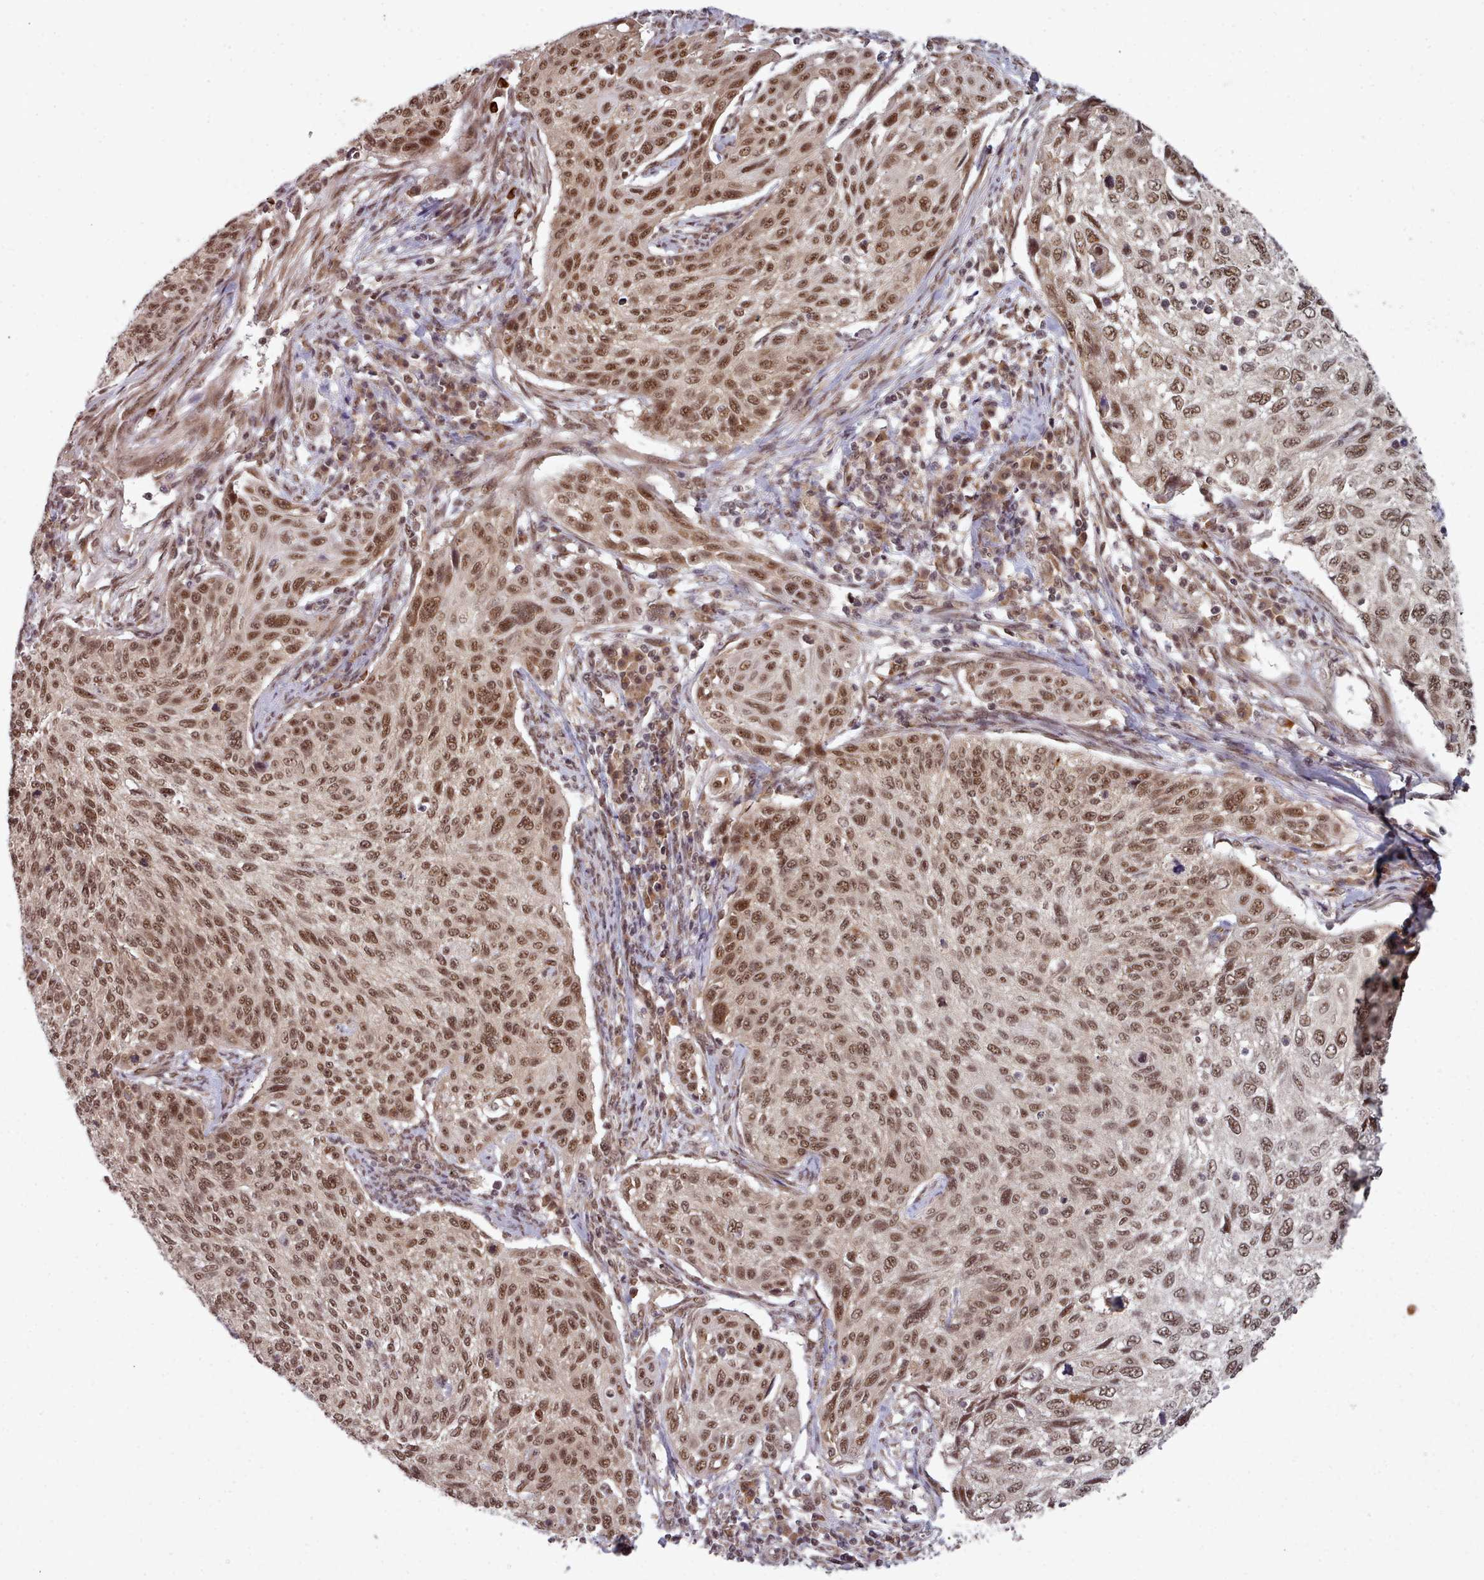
{"staining": {"intensity": "moderate", "quantity": ">75%", "location": "nuclear"}, "tissue": "cervical cancer", "cell_type": "Tumor cells", "image_type": "cancer", "snomed": [{"axis": "morphology", "description": "Squamous cell carcinoma, NOS"}, {"axis": "topography", "description": "Cervix"}], "caption": "IHC image of human cervical squamous cell carcinoma stained for a protein (brown), which shows medium levels of moderate nuclear expression in about >75% of tumor cells.", "gene": "DHX8", "patient": {"sex": "female", "age": 70}}